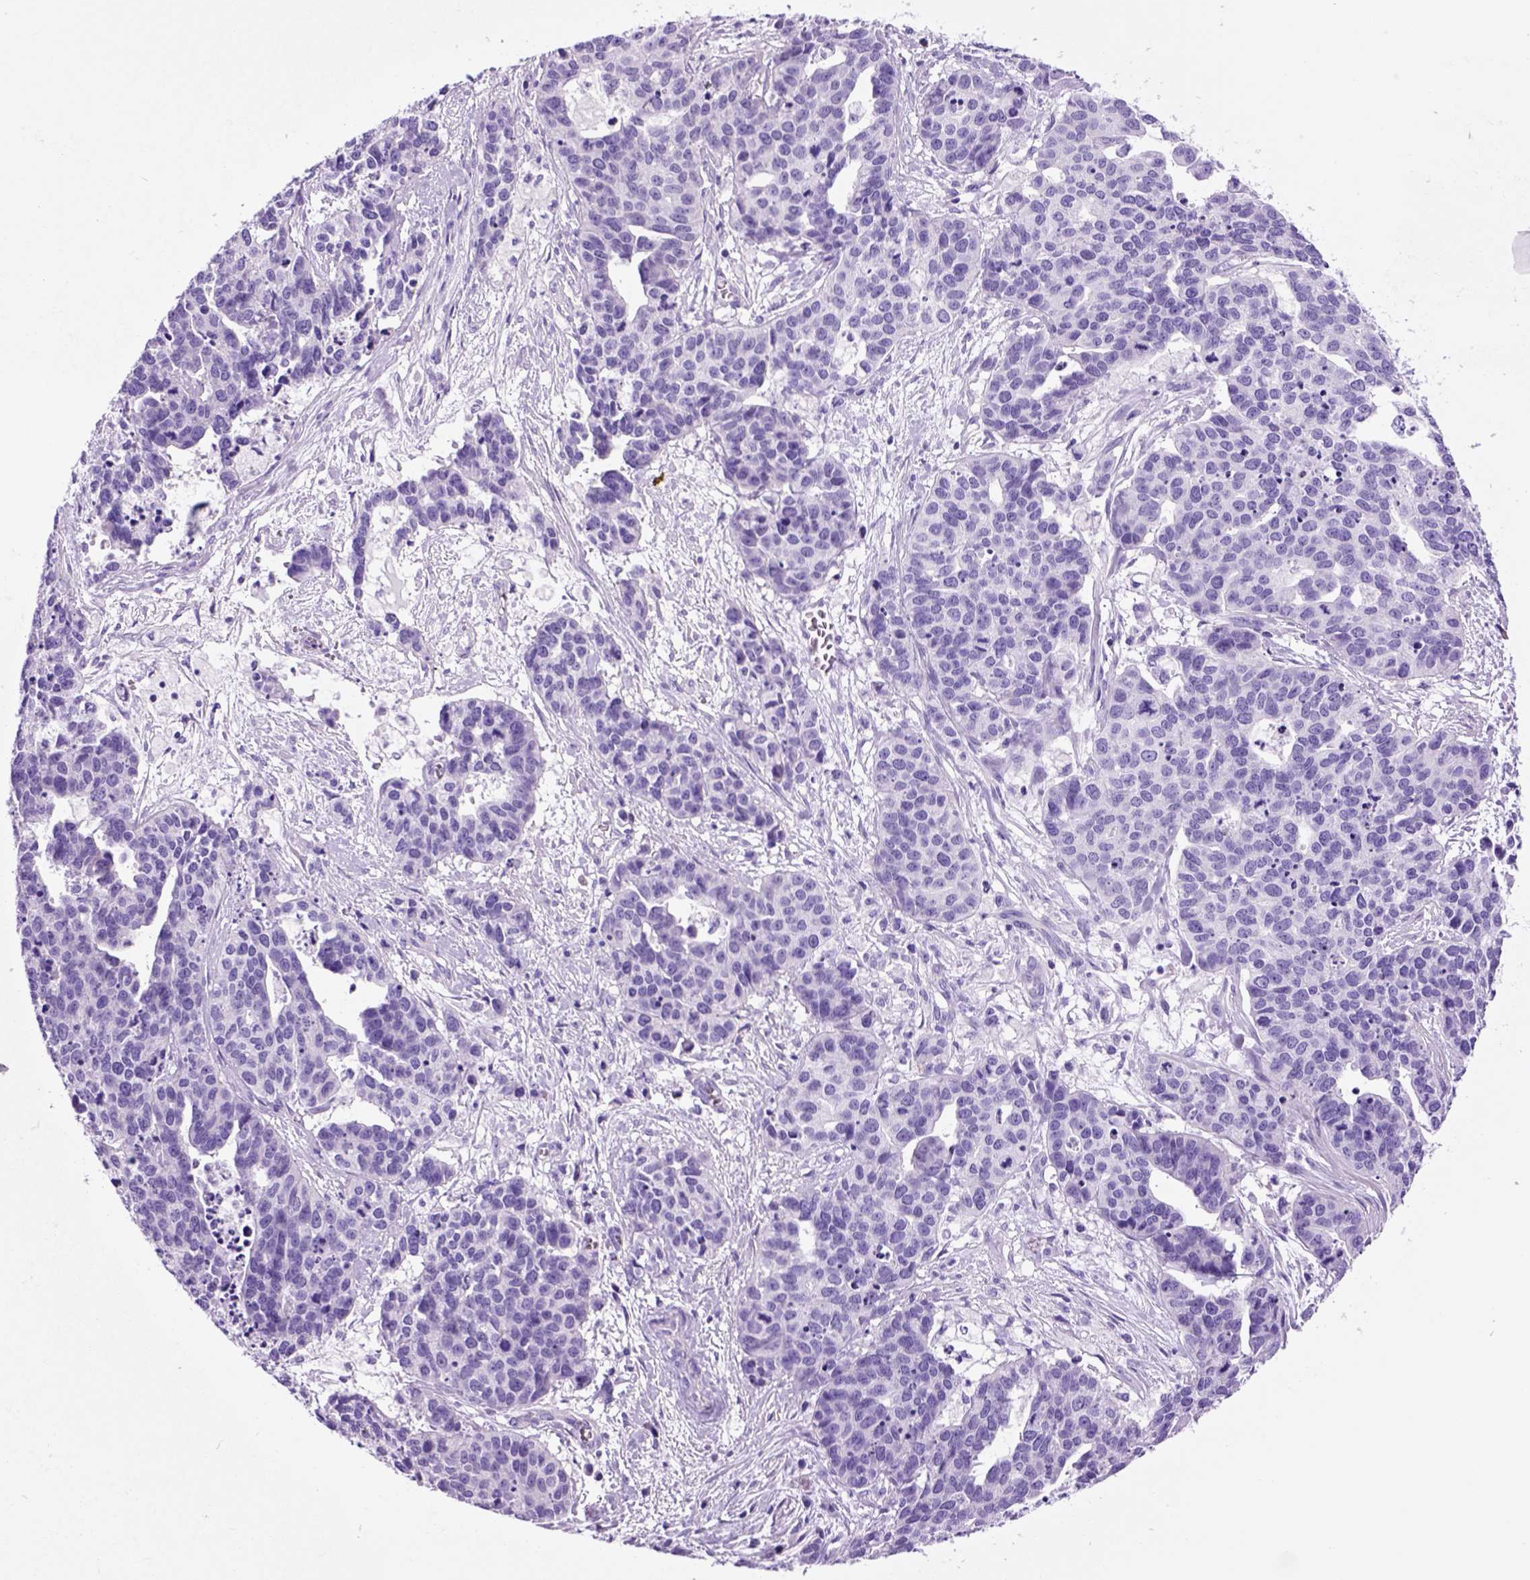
{"staining": {"intensity": "negative", "quantity": "none", "location": "none"}, "tissue": "ovarian cancer", "cell_type": "Tumor cells", "image_type": "cancer", "snomed": [{"axis": "morphology", "description": "Carcinoma, endometroid"}, {"axis": "topography", "description": "Ovary"}], "caption": "The IHC micrograph has no significant staining in tumor cells of ovarian endometroid carcinoma tissue. (DAB immunohistochemistry (IHC) visualized using brightfield microscopy, high magnification).", "gene": "HHIPL2", "patient": {"sex": "female", "age": 65}}